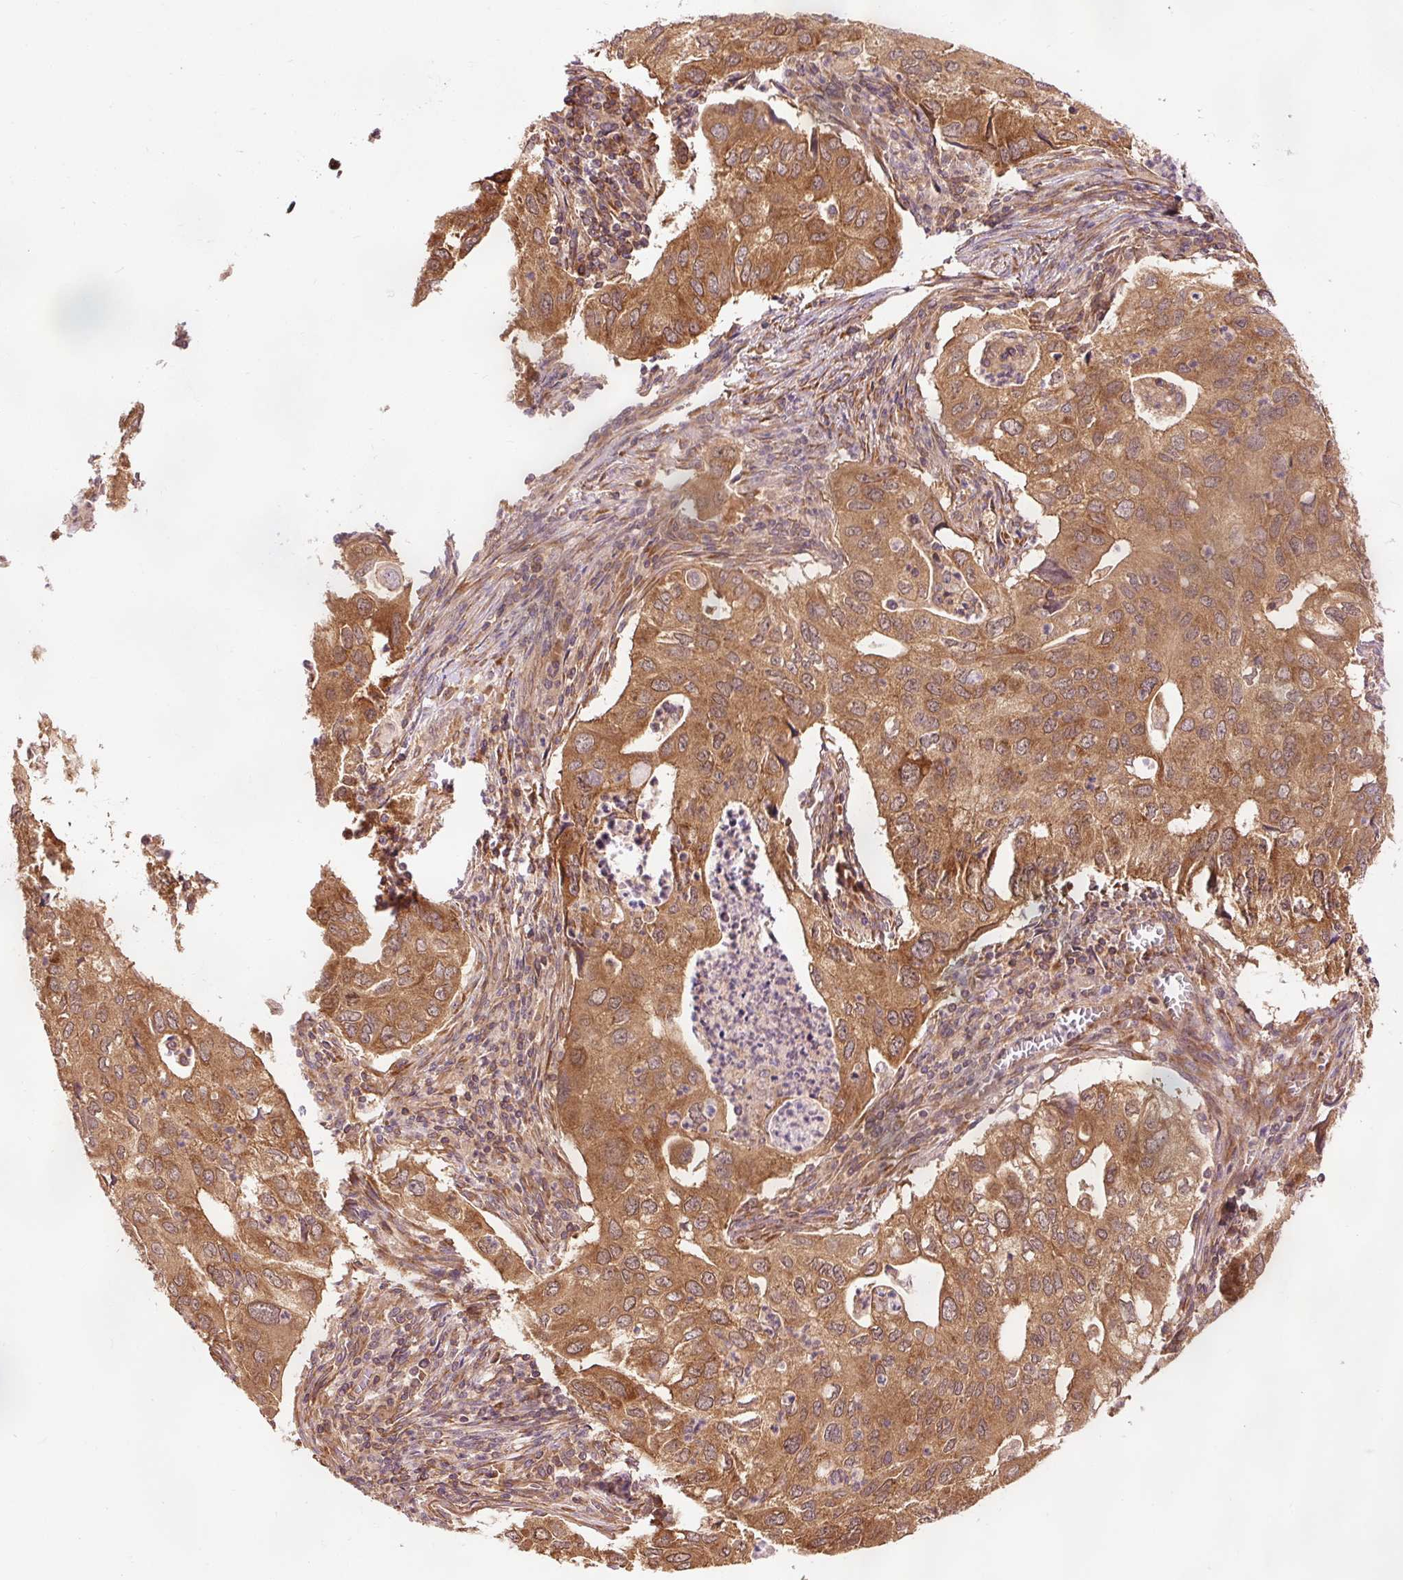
{"staining": {"intensity": "moderate", "quantity": ">75%", "location": "cytoplasmic/membranous"}, "tissue": "lung cancer", "cell_type": "Tumor cells", "image_type": "cancer", "snomed": [{"axis": "morphology", "description": "Adenocarcinoma, NOS"}, {"axis": "topography", "description": "Lung"}], "caption": "Adenocarcinoma (lung) stained with DAB (3,3'-diaminobenzidine) IHC demonstrates medium levels of moderate cytoplasmic/membranous staining in about >75% of tumor cells.", "gene": "PDAP1", "patient": {"sex": "male", "age": 48}}